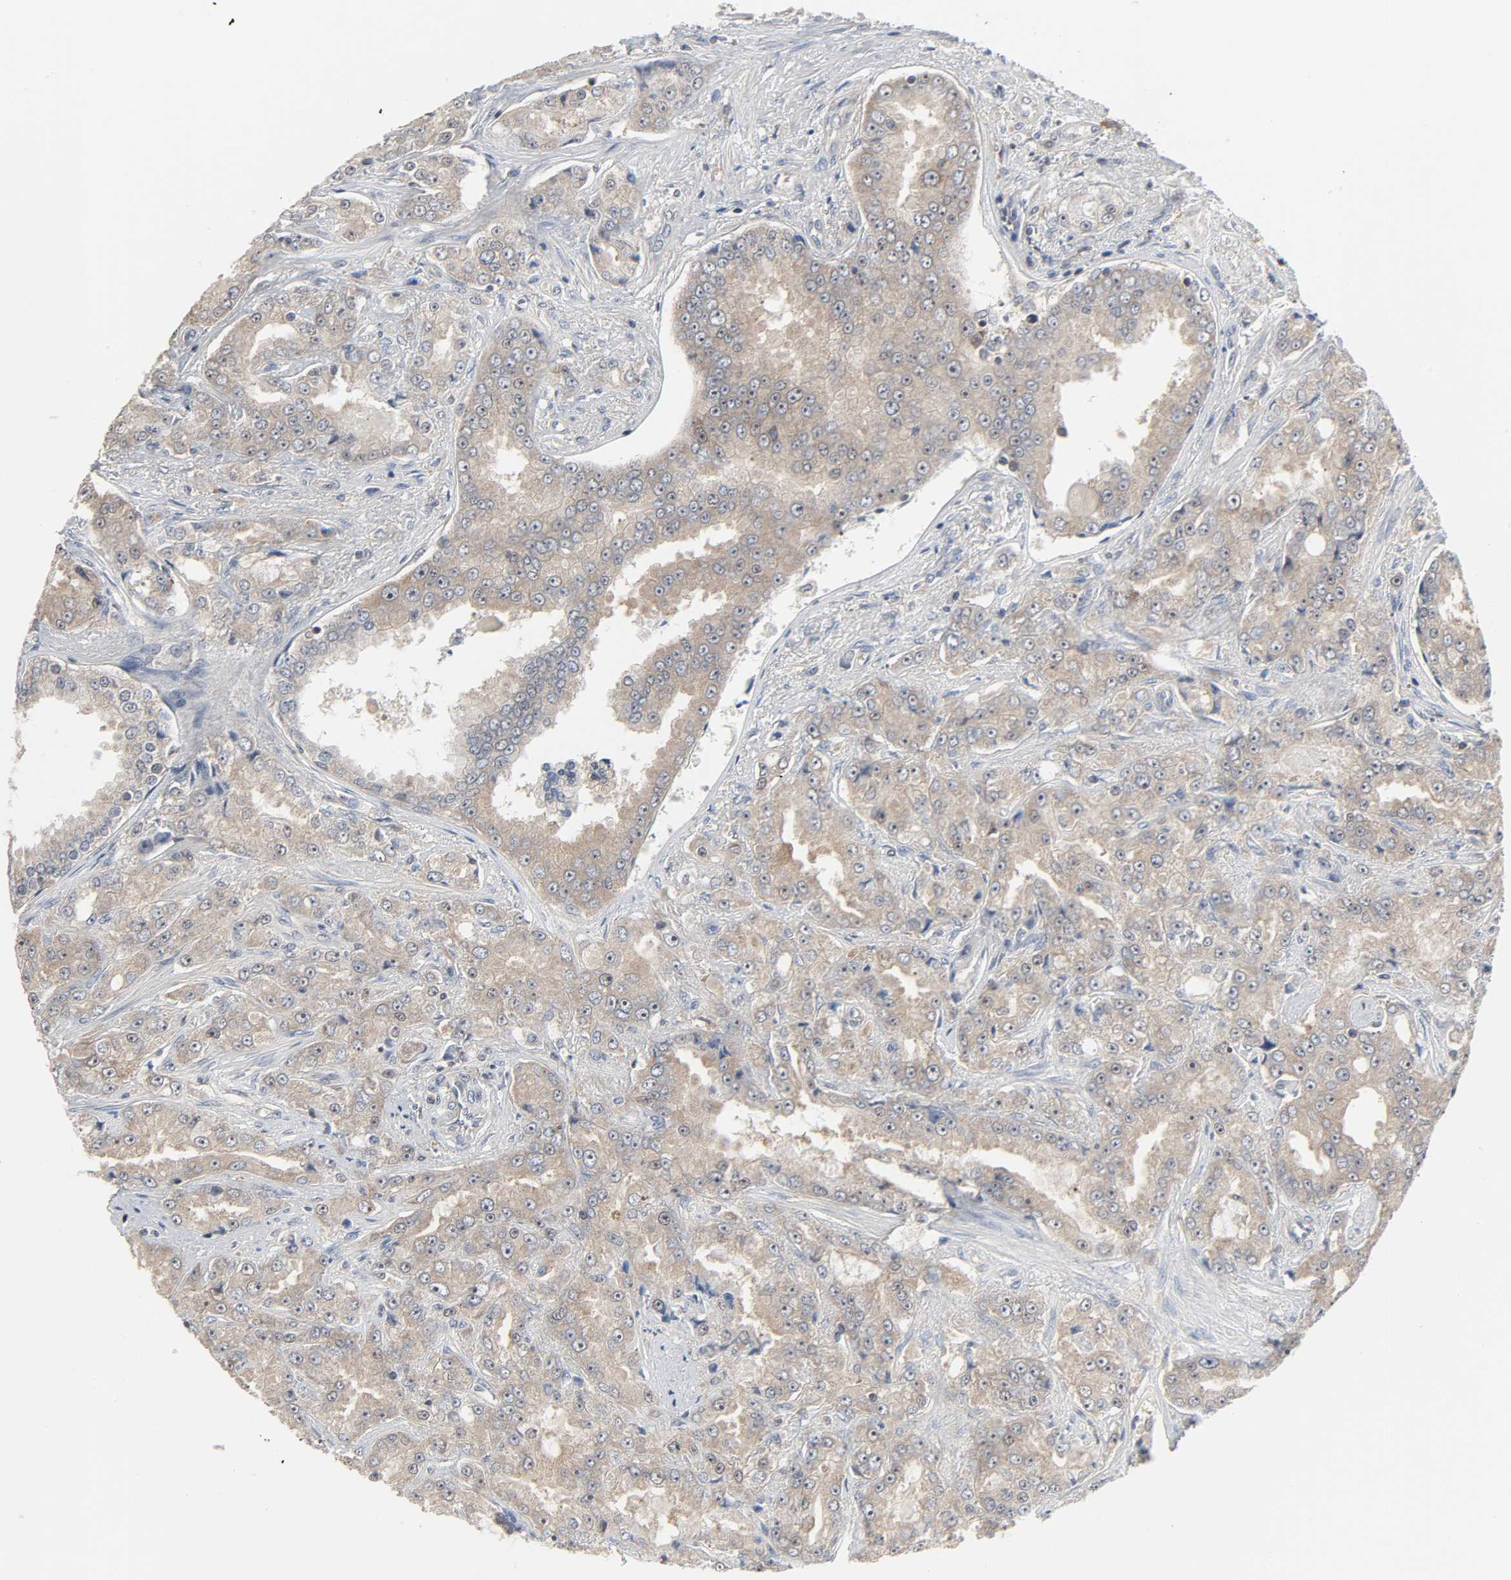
{"staining": {"intensity": "strong", "quantity": ">75%", "location": "cytoplasmic/membranous,nuclear"}, "tissue": "prostate cancer", "cell_type": "Tumor cells", "image_type": "cancer", "snomed": [{"axis": "morphology", "description": "Adenocarcinoma, High grade"}, {"axis": "topography", "description": "Prostate"}], "caption": "Adenocarcinoma (high-grade) (prostate) tissue exhibits strong cytoplasmic/membranous and nuclear positivity in about >75% of tumor cells", "gene": "PLEKHA2", "patient": {"sex": "male", "age": 73}}